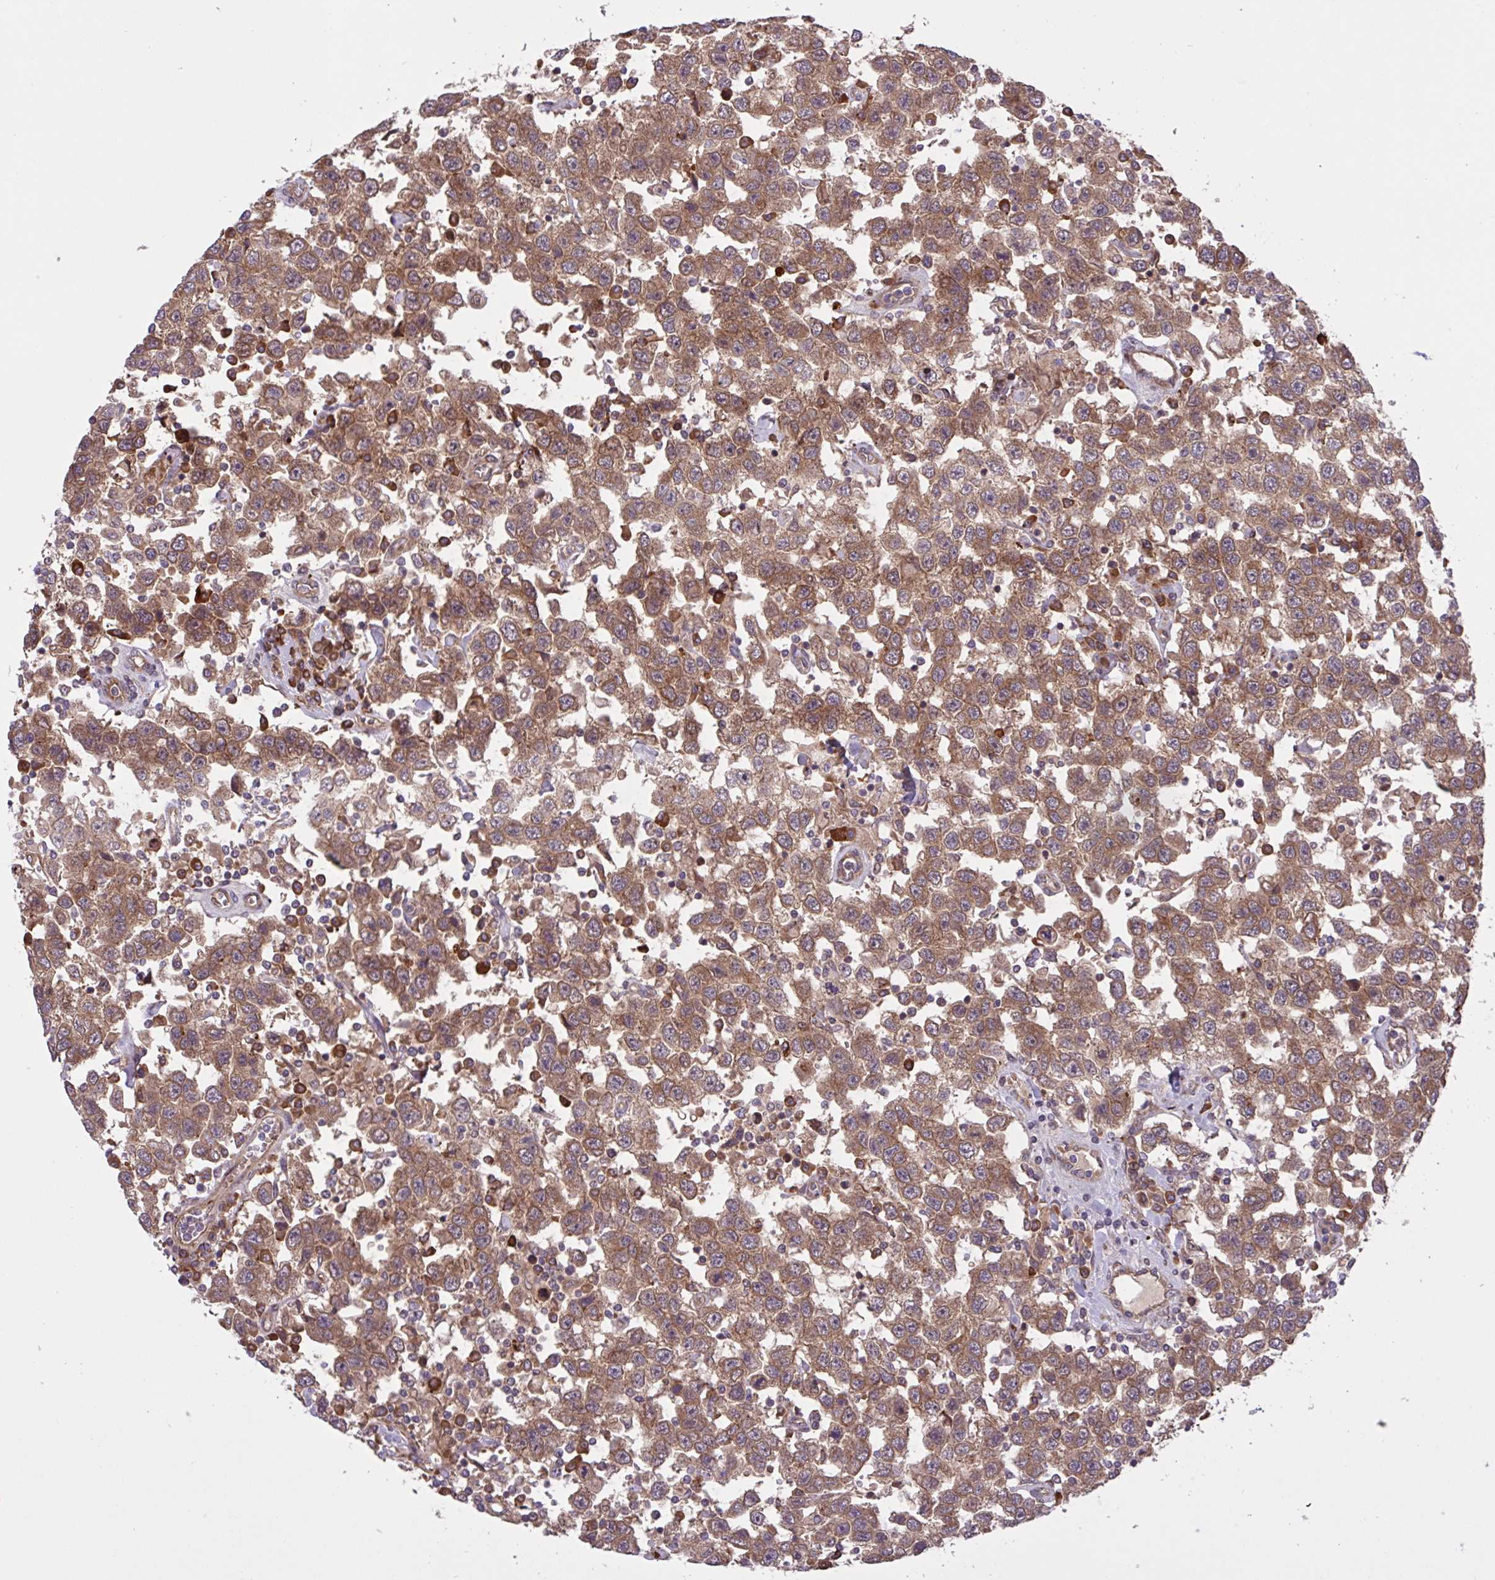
{"staining": {"intensity": "moderate", "quantity": ">75%", "location": "cytoplasmic/membranous"}, "tissue": "testis cancer", "cell_type": "Tumor cells", "image_type": "cancer", "snomed": [{"axis": "morphology", "description": "Seminoma, NOS"}, {"axis": "topography", "description": "Testis"}], "caption": "Immunohistochemical staining of testis cancer (seminoma) demonstrates moderate cytoplasmic/membranous protein staining in about >75% of tumor cells. (DAB IHC with brightfield microscopy, high magnification).", "gene": "INTS10", "patient": {"sex": "male", "age": 41}}